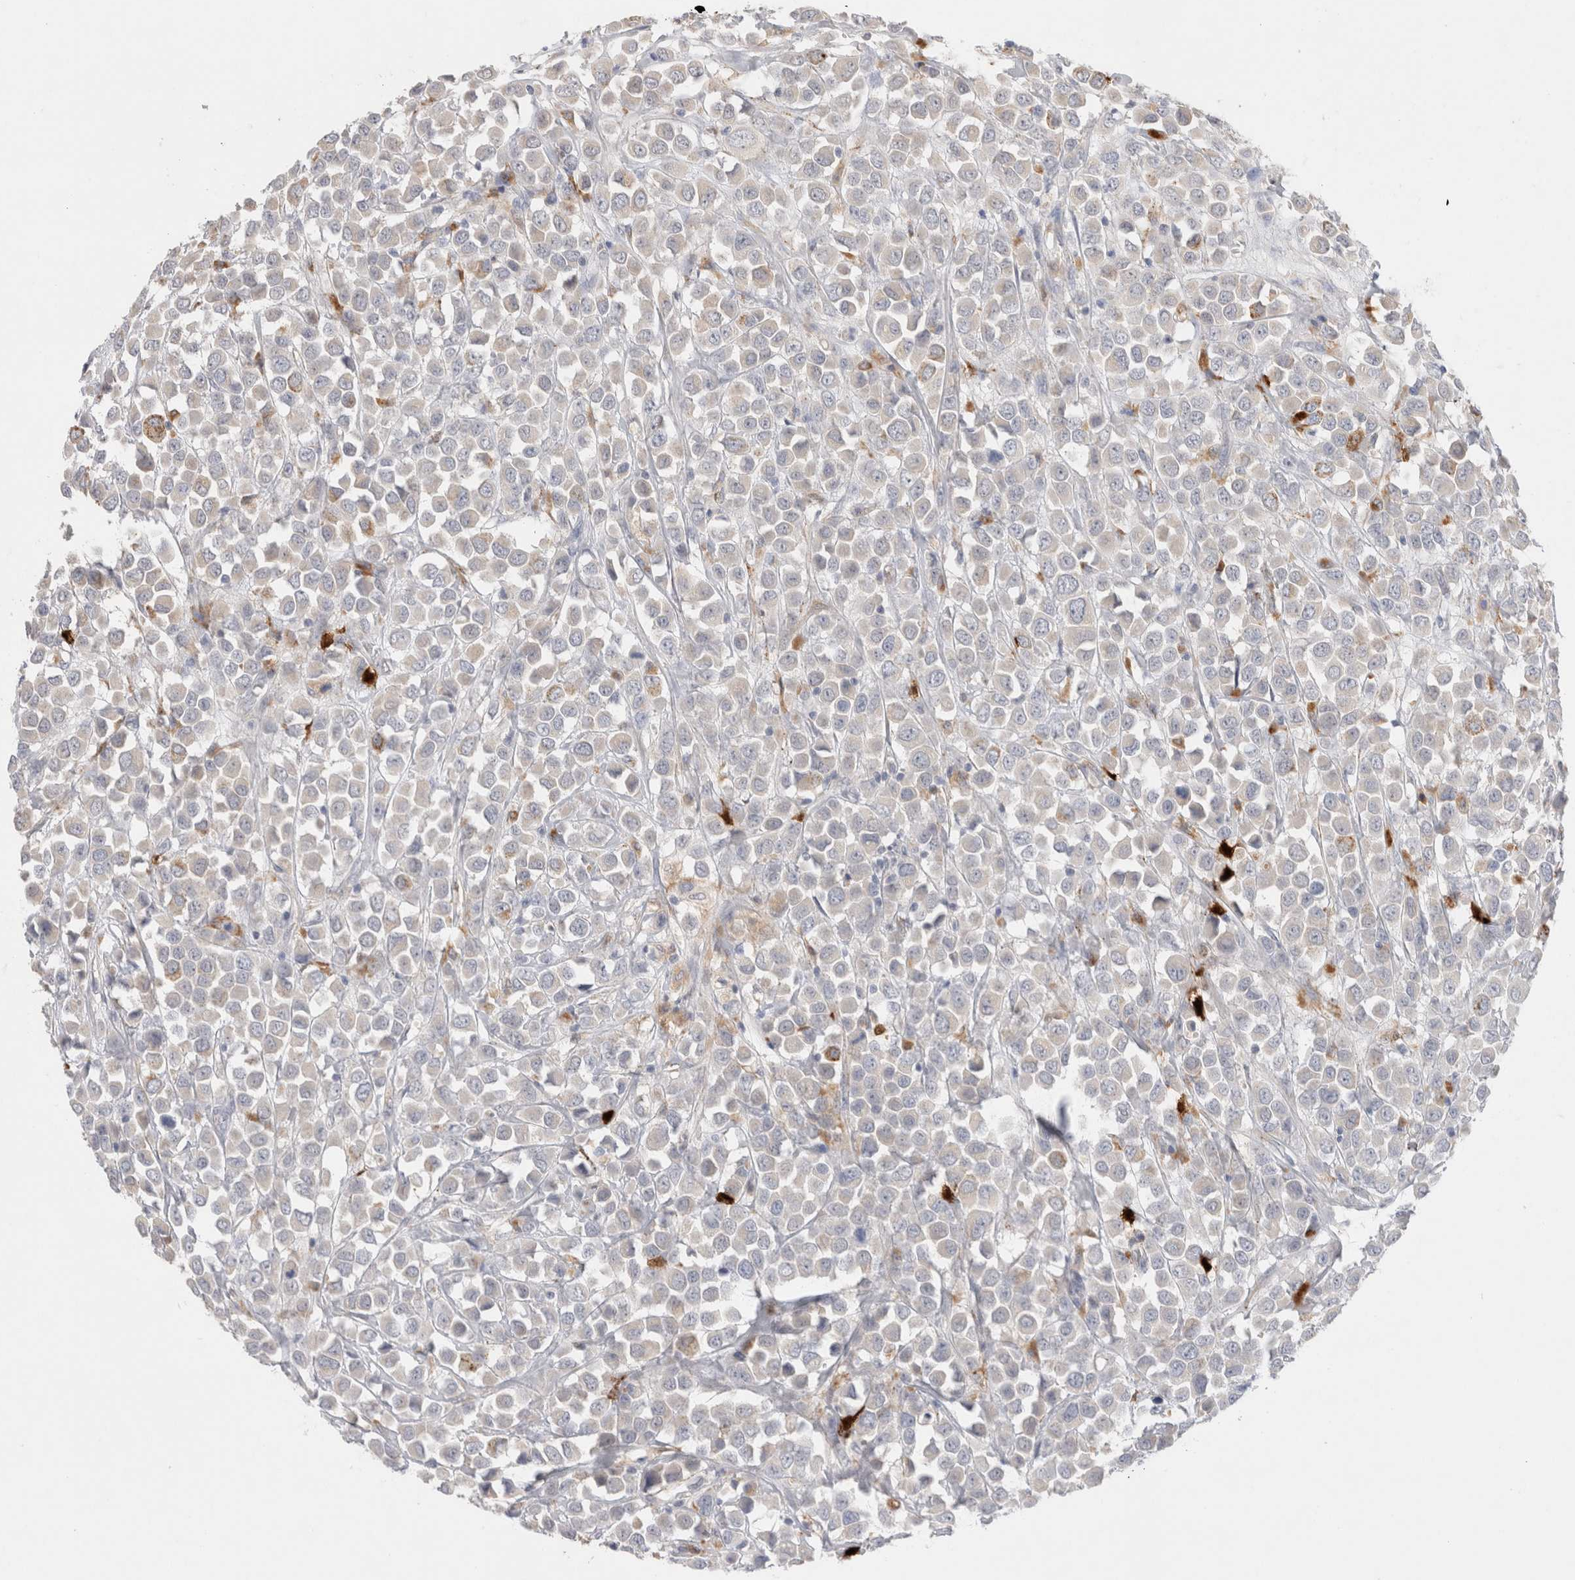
{"staining": {"intensity": "weak", "quantity": "<25%", "location": "cytoplasmic/membranous"}, "tissue": "breast cancer", "cell_type": "Tumor cells", "image_type": "cancer", "snomed": [{"axis": "morphology", "description": "Duct carcinoma"}, {"axis": "topography", "description": "Breast"}], "caption": "Immunohistochemistry (IHC) image of human infiltrating ductal carcinoma (breast) stained for a protein (brown), which exhibits no expression in tumor cells.", "gene": "HPGDS", "patient": {"sex": "female", "age": 61}}